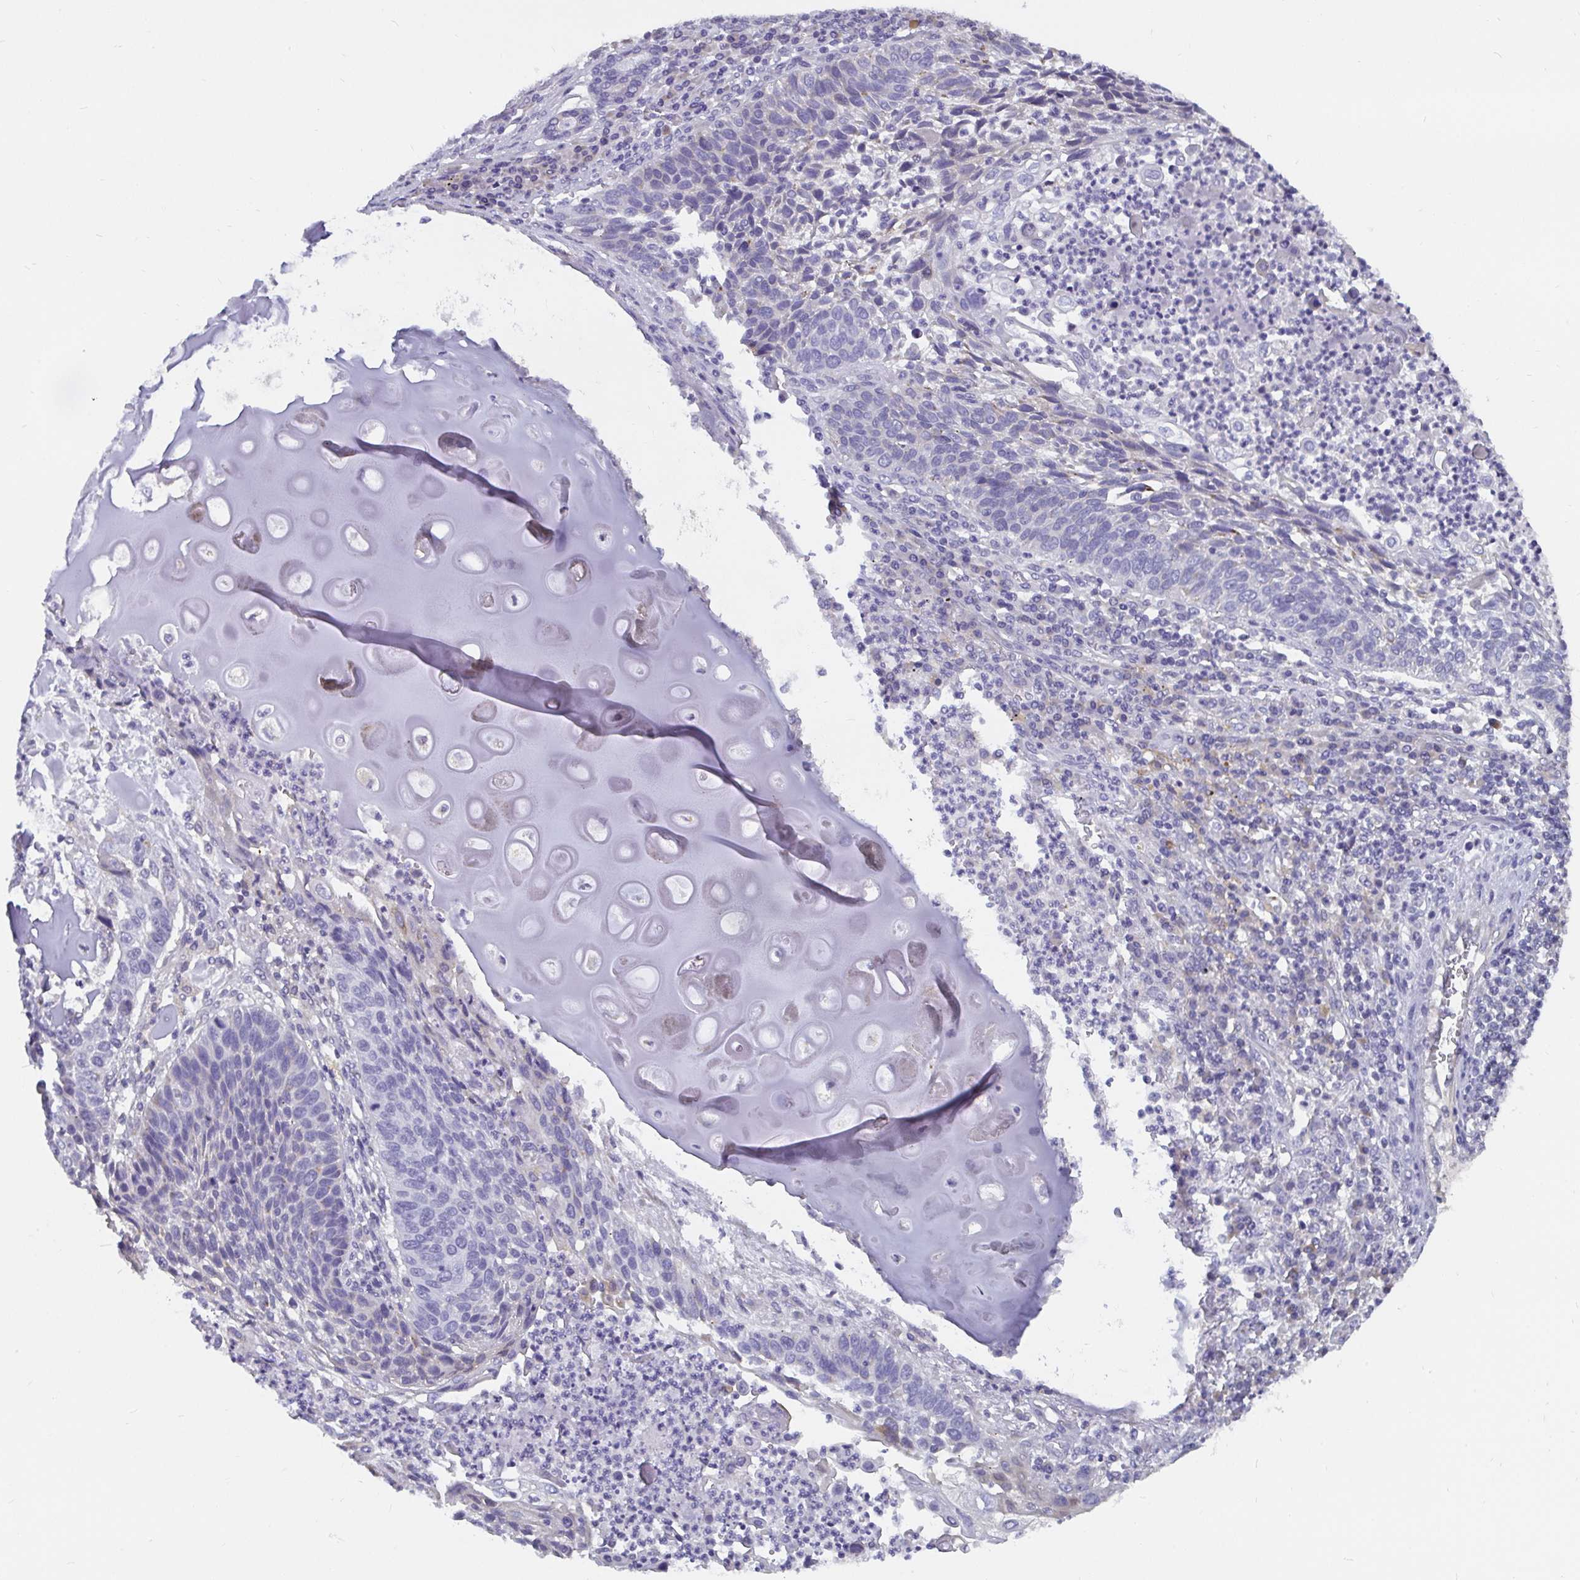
{"staining": {"intensity": "negative", "quantity": "none", "location": "none"}, "tissue": "lung cancer", "cell_type": "Tumor cells", "image_type": "cancer", "snomed": [{"axis": "morphology", "description": "Squamous cell carcinoma, NOS"}, {"axis": "morphology", "description": "Squamous cell carcinoma, metastatic, NOS"}, {"axis": "topography", "description": "Lung"}, {"axis": "topography", "description": "Pleura, NOS"}], "caption": "Tumor cells are negative for brown protein staining in lung squamous cell carcinoma. (Brightfield microscopy of DAB (3,3'-diaminobenzidine) immunohistochemistry (IHC) at high magnification).", "gene": "ADAMTS6", "patient": {"sex": "male", "age": 72}}